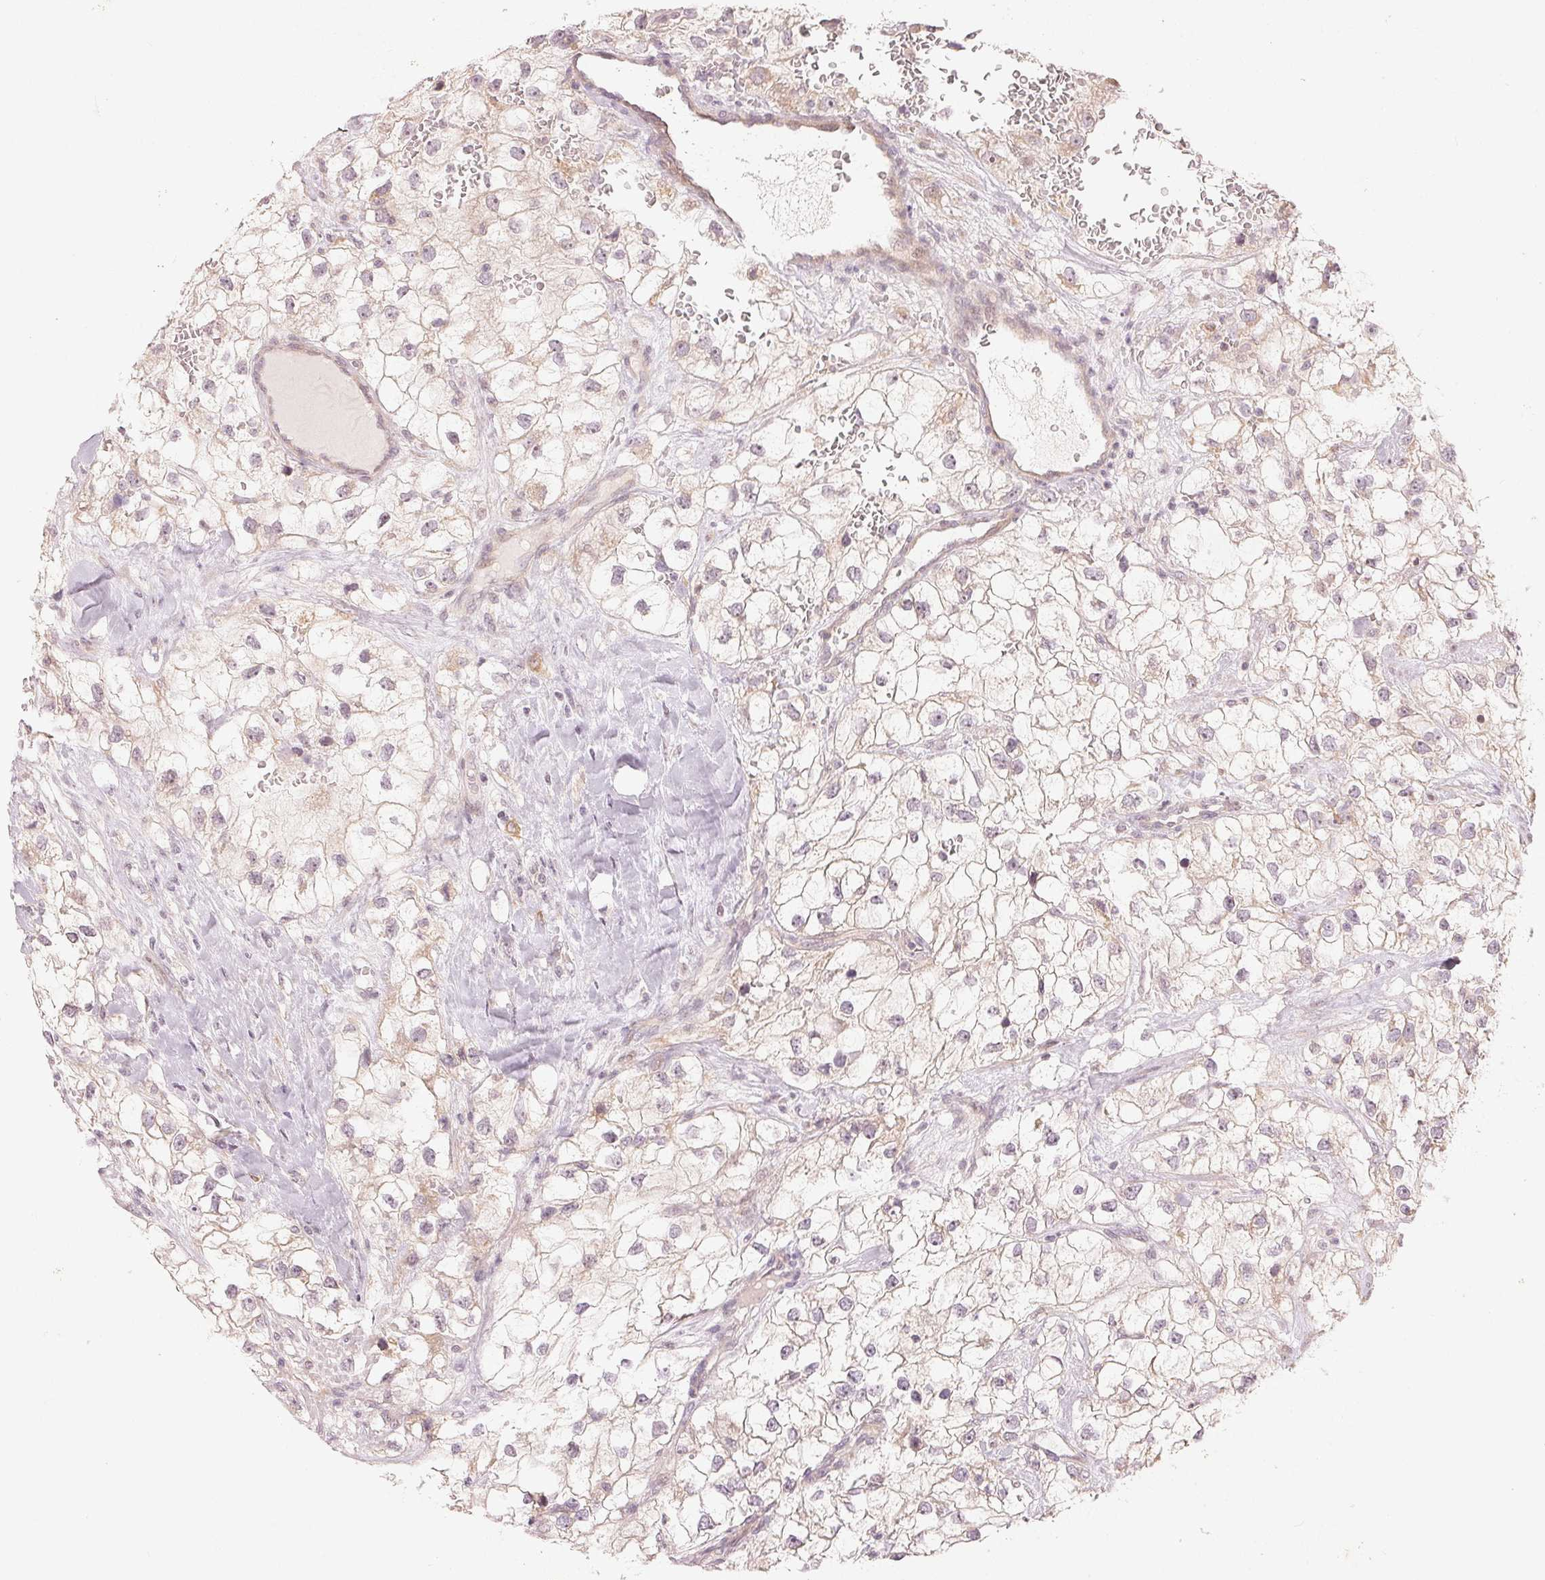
{"staining": {"intensity": "negative", "quantity": "none", "location": "none"}, "tissue": "renal cancer", "cell_type": "Tumor cells", "image_type": "cancer", "snomed": [{"axis": "morphology", "description": "Adenocarcinoma, NOS"}, {"axis": "topography", "description": "Kidney"}], "caption": "A high-resolution photomicrograph shows IHC staining of adenocarcinoma (renal), which reveals no significant positivity in tumor cells.", "gene": "DENND2C", "patient": {"sex": "male", "age": 59}}